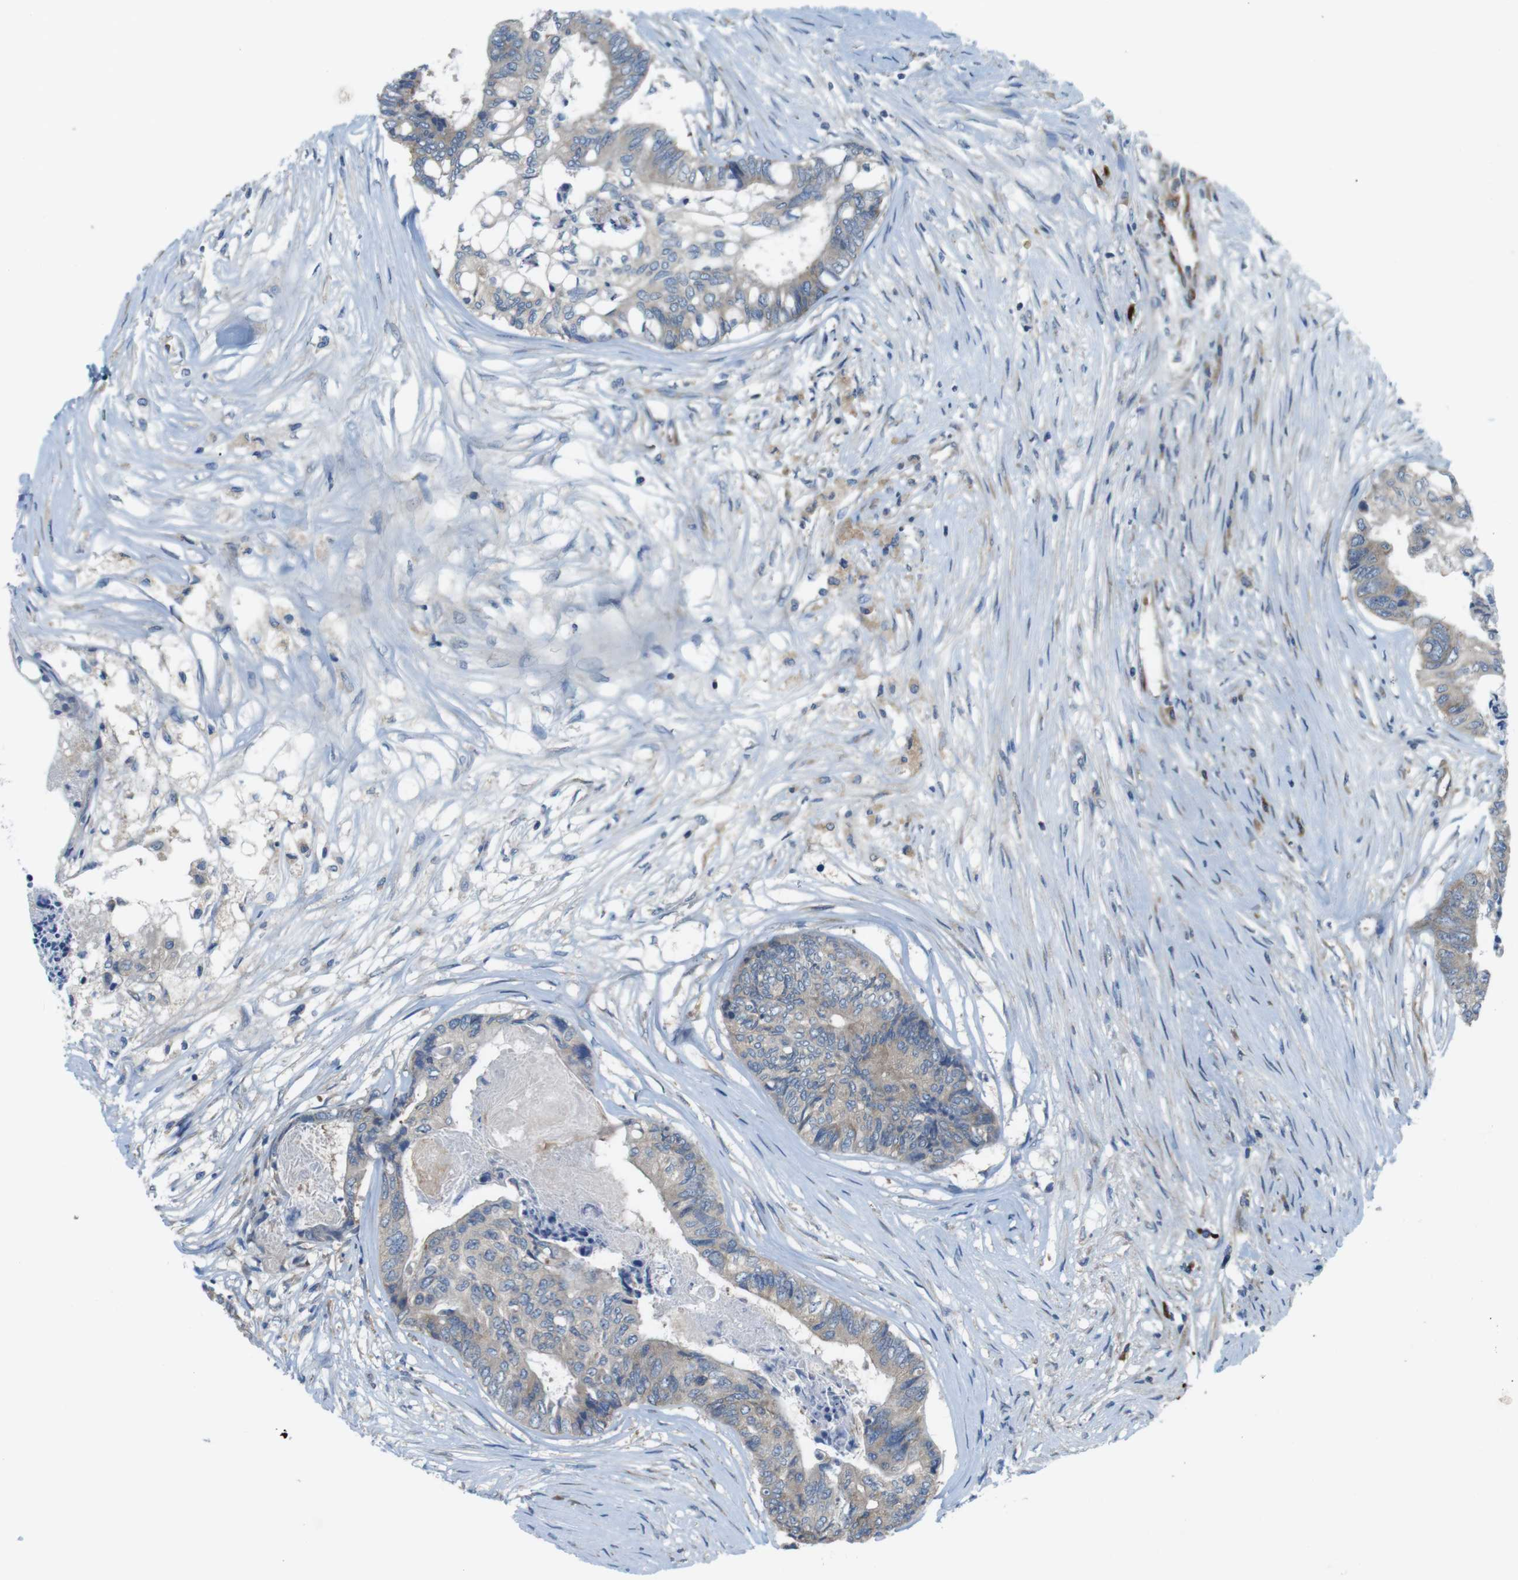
{"staining": {"intensity": "weak", "quantity": ">75%", "location": "cytoplasmic/membranous"}, "tissue": "colorectal cancer", "cell_type": "Tumor cells", "image_type": "cancer", "snomed": [{"axis": "morphology", "description": "Adenocarcinoma, NOS"}, {"axis": "topography", "description": "Rectum"}], "caption": "This image demonstrates colorectal cancer (adenocarcinoma) stained with immunohistochemistry (IHC) to label a protein in brown. The cytoplasmic/membranous of tumor cells show weak positivity for the protein. Nuclei are counter-stained blue.", "gene": "DCLK1", "patient": {"sex": "male", "age": 63}}